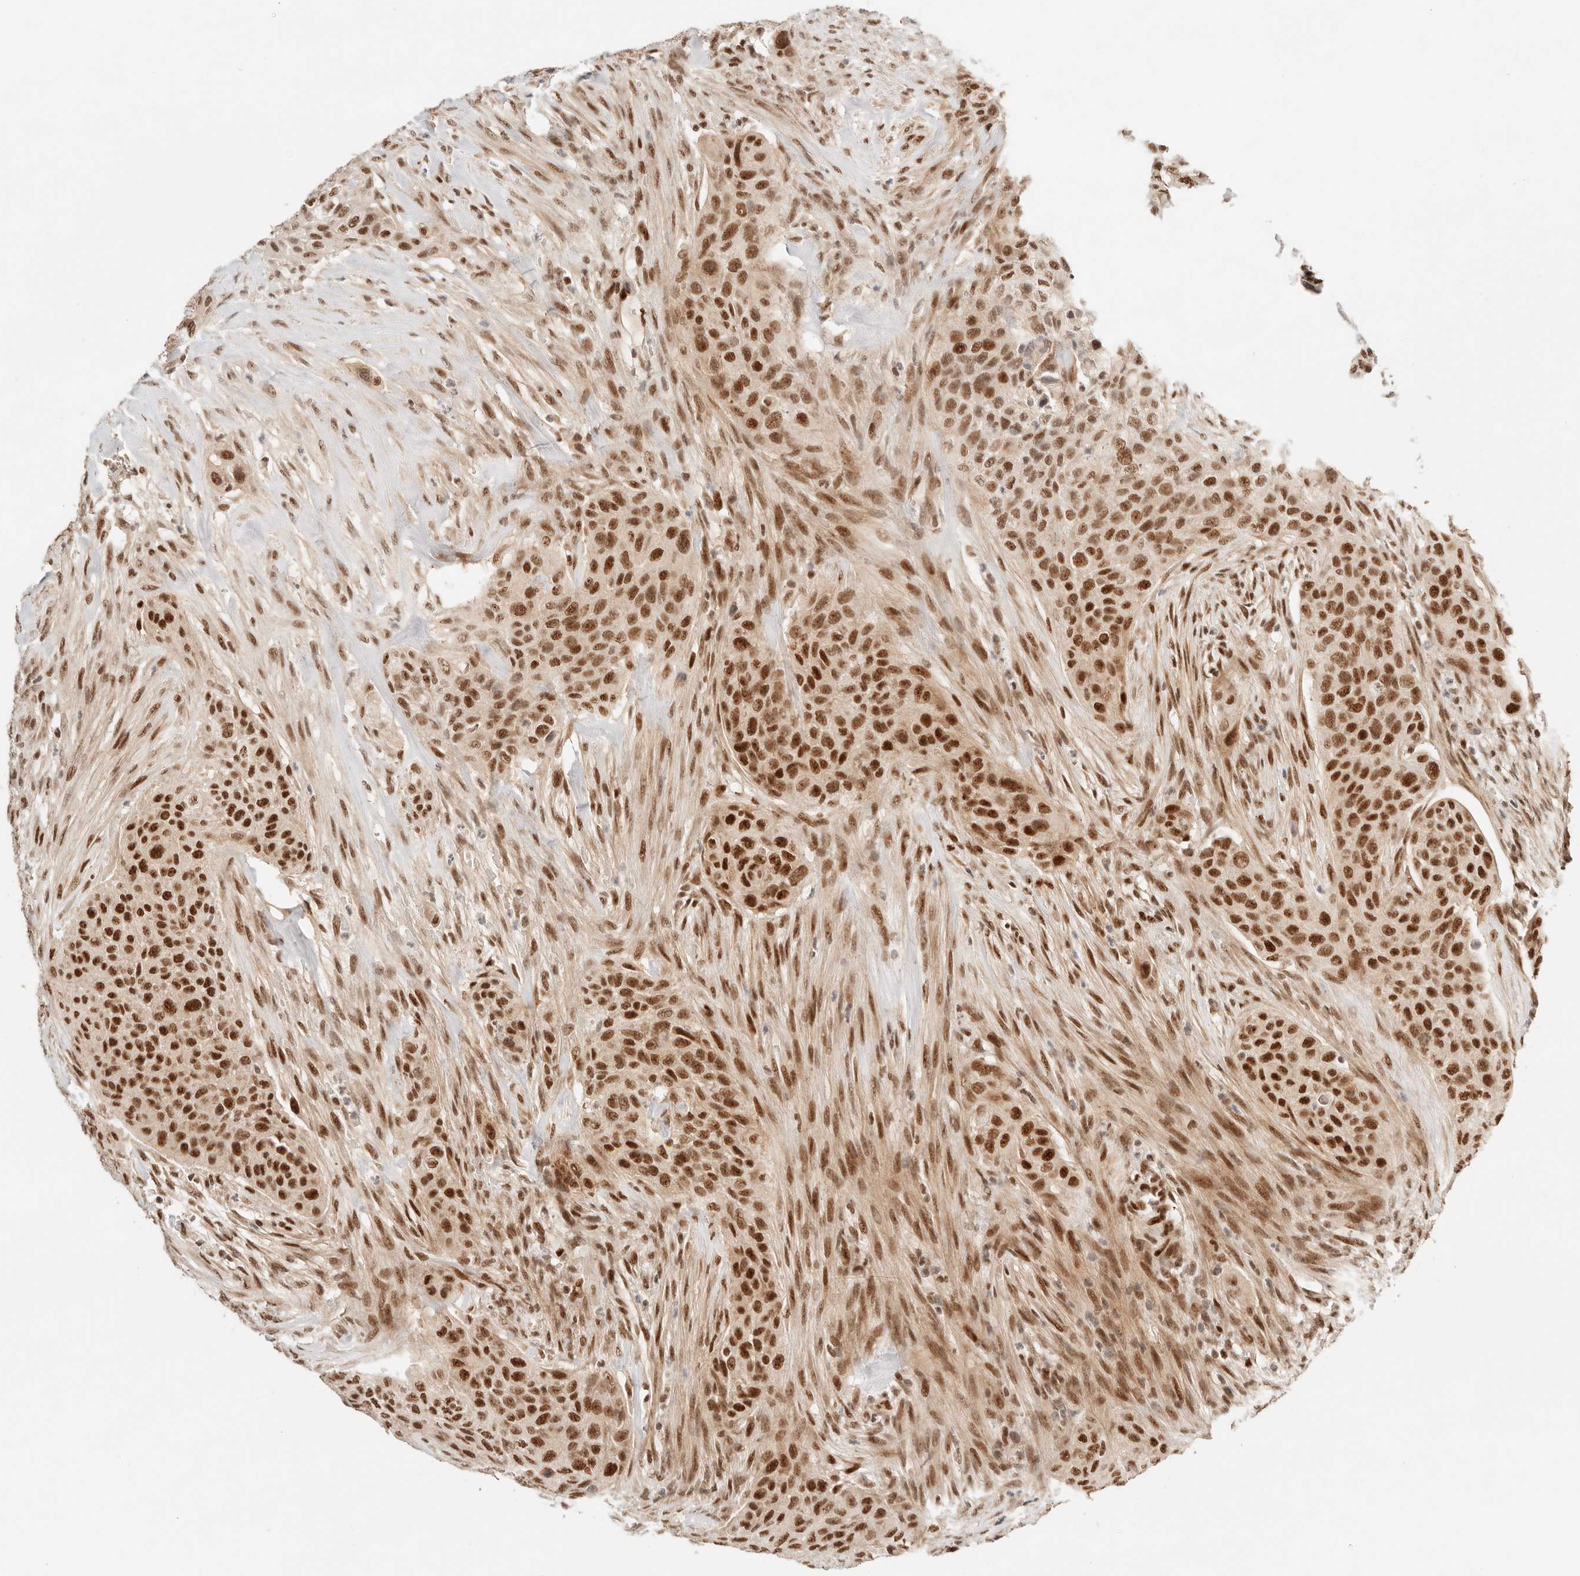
{"staining": {"intensity": "moderate", "quantity": ">75%", "location": "nuclear"}, "tissue": "urothelial cancer", "cell_type": "Tumor cells", "image_type": "cancer", "snomed": [{"axis": "morphology", "description": "Urothelial carcinoma, High grade"}, {"axis": "topography", "description": "Urinary bladder"}], "caption": "High-power microscopy captured an immunohistochemistry (IHC) histopathology image of urothelial carcinoma (high-grade), revealing moderate nuclear positivity in about >75% of tumor cells.", "gene": "GTF2E2", "patient": {"sex": "male", "age": 35}}